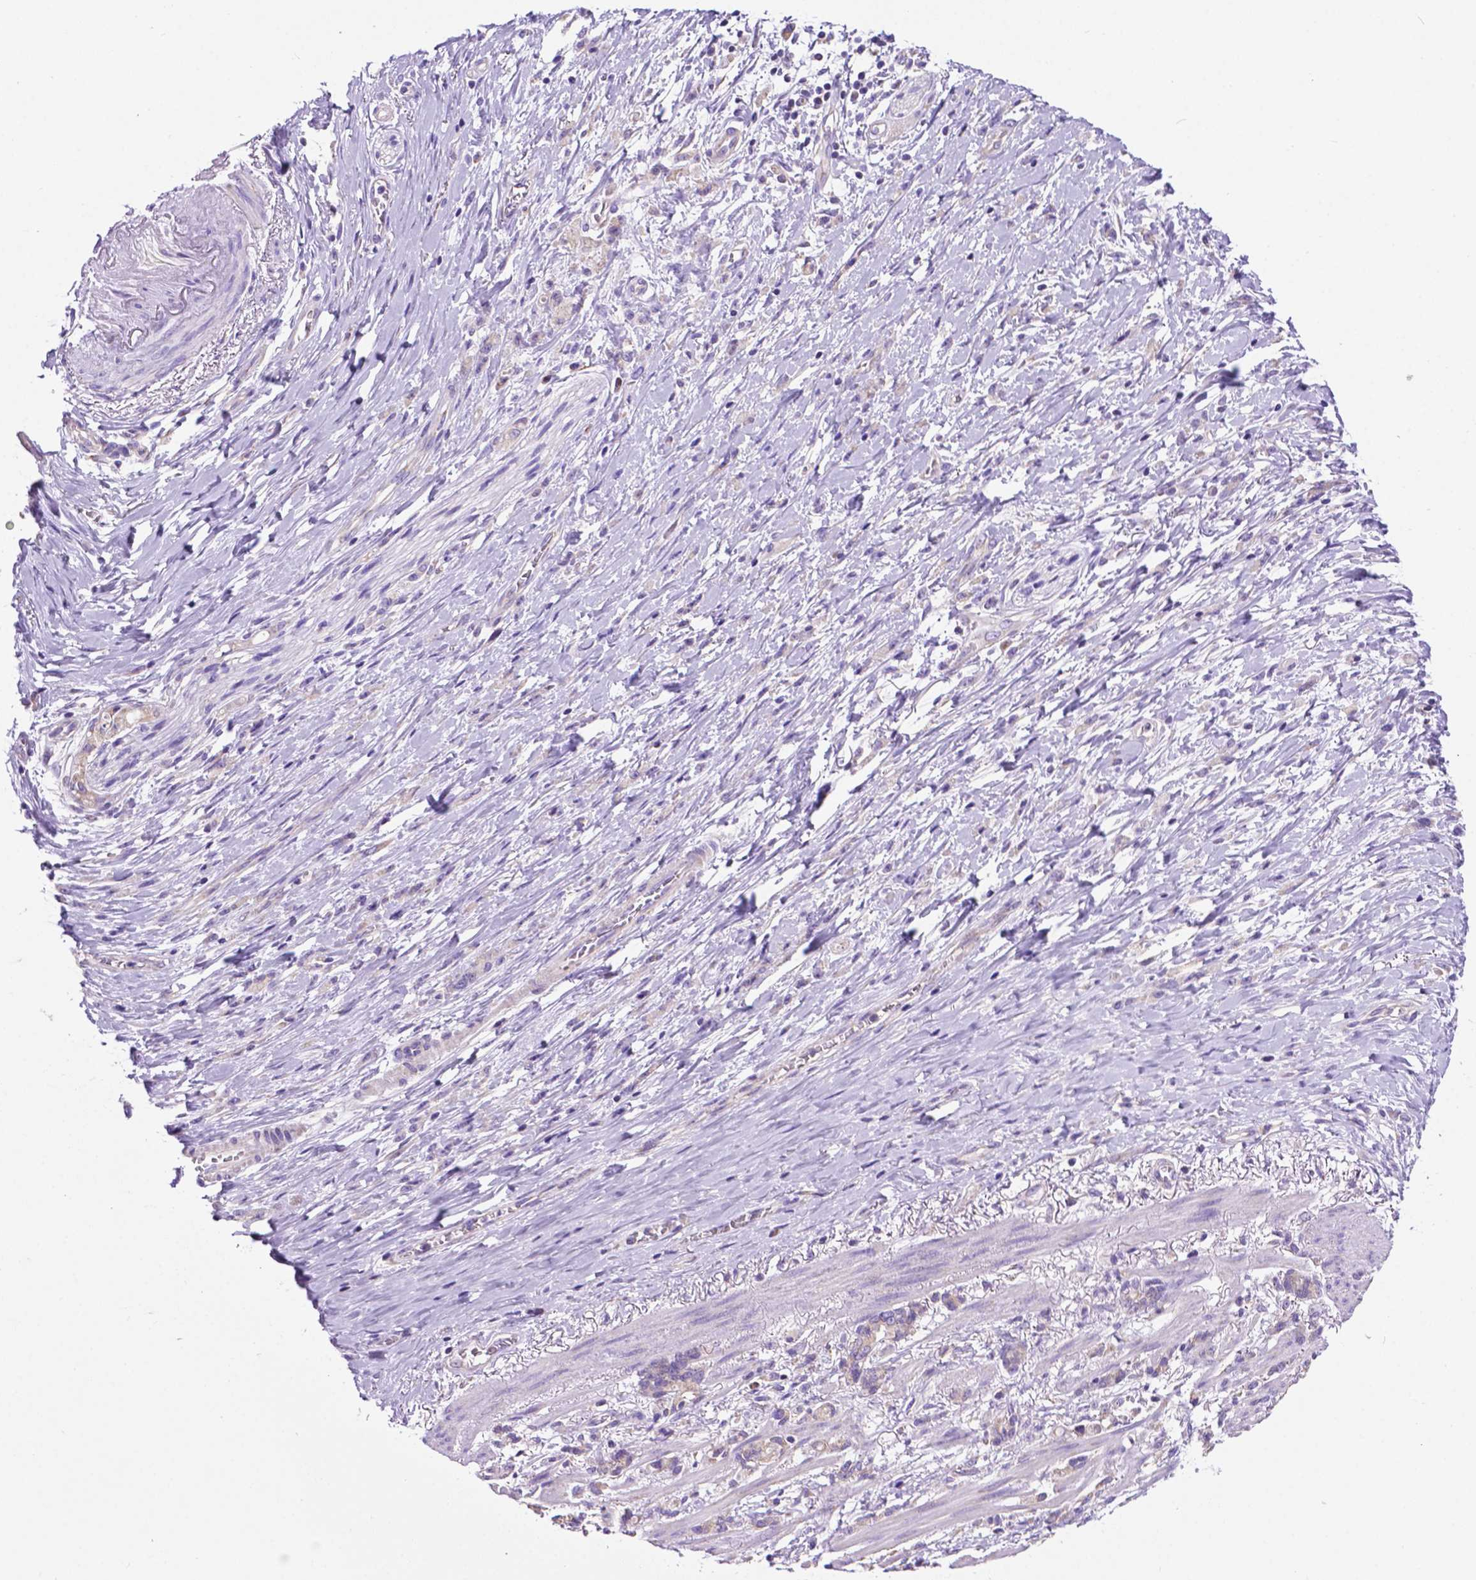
{"staining": {"intensity": "negative", "quantity": "none", "location": "none"}, "tissue": "stomach cancer", "cell_type": "Tumor cells", "image_type": "cancer", "snomed": [{"axis": "morphology", "description": "Adenocarcinoma, NOS"}, {"axis": "topography", "description": "Stomach"}], "caption": "A photomicrograph of stomach cancer stained for a protein reveals no brown staining in tumor cells.", "gene": "PHYHIP", "patient": {"sex": "female", "age": 84}}